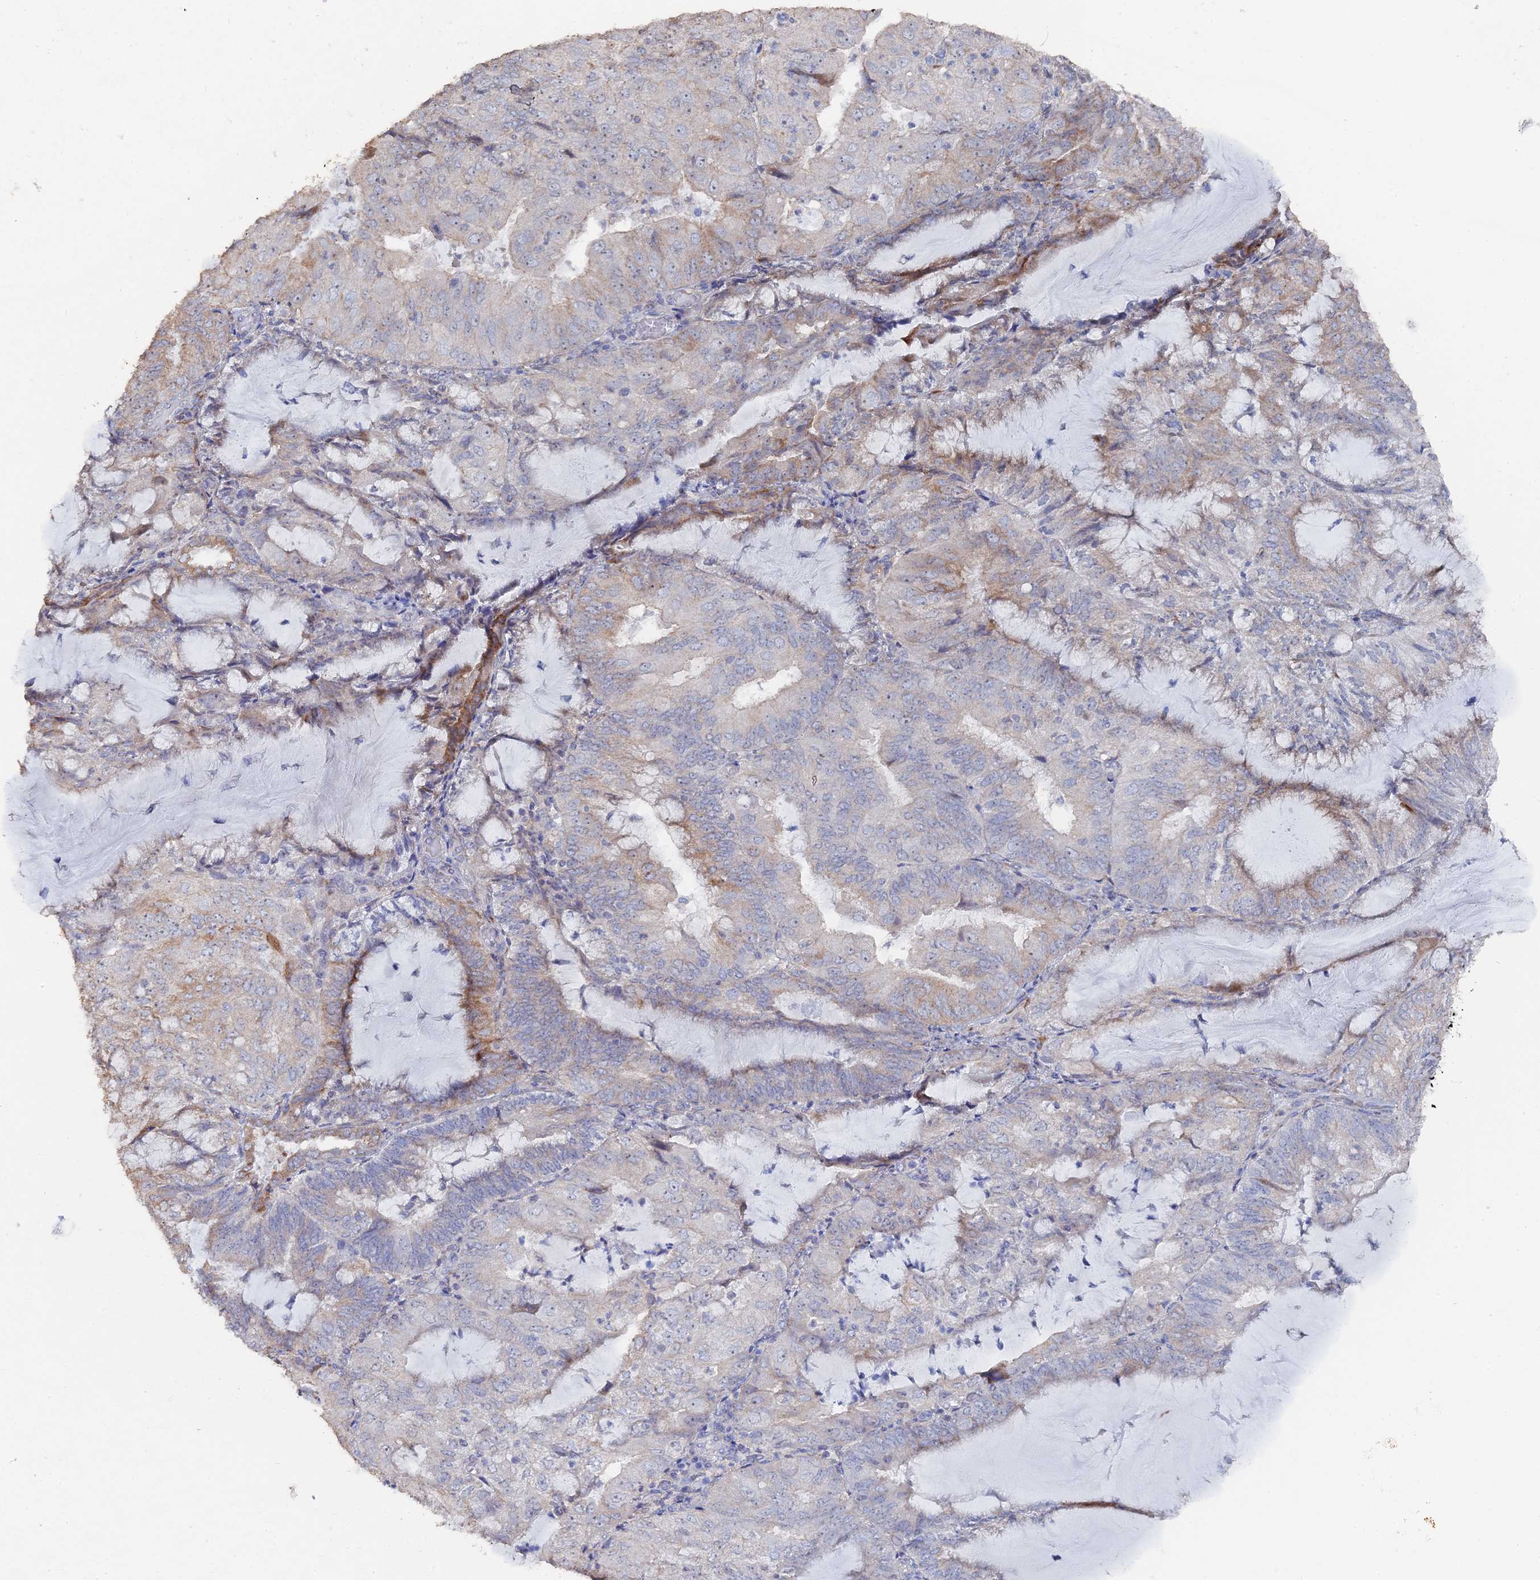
{"staining": {"intensity": "moderate", "quantity": "<25%", "location": "cytoplasmic/membranous"}, "tissue": "endometrial cancer", "cell_type": "Tumor cells", "image_type": "cancer", "snomed": [{"axis": "morphology", "description": "Adenocarcinoma, NOS"}, {"axis": "topography", "description": "Endometrium"}], "caption": "Brown immunohistochemical staining in endometrial adenocarcinoma reveals moderate cytoplasmic/membranous expression in approximately <25% of tumor cells.", "gene": "SEMG2", "patient": {"sex": "female", "age": 81}}